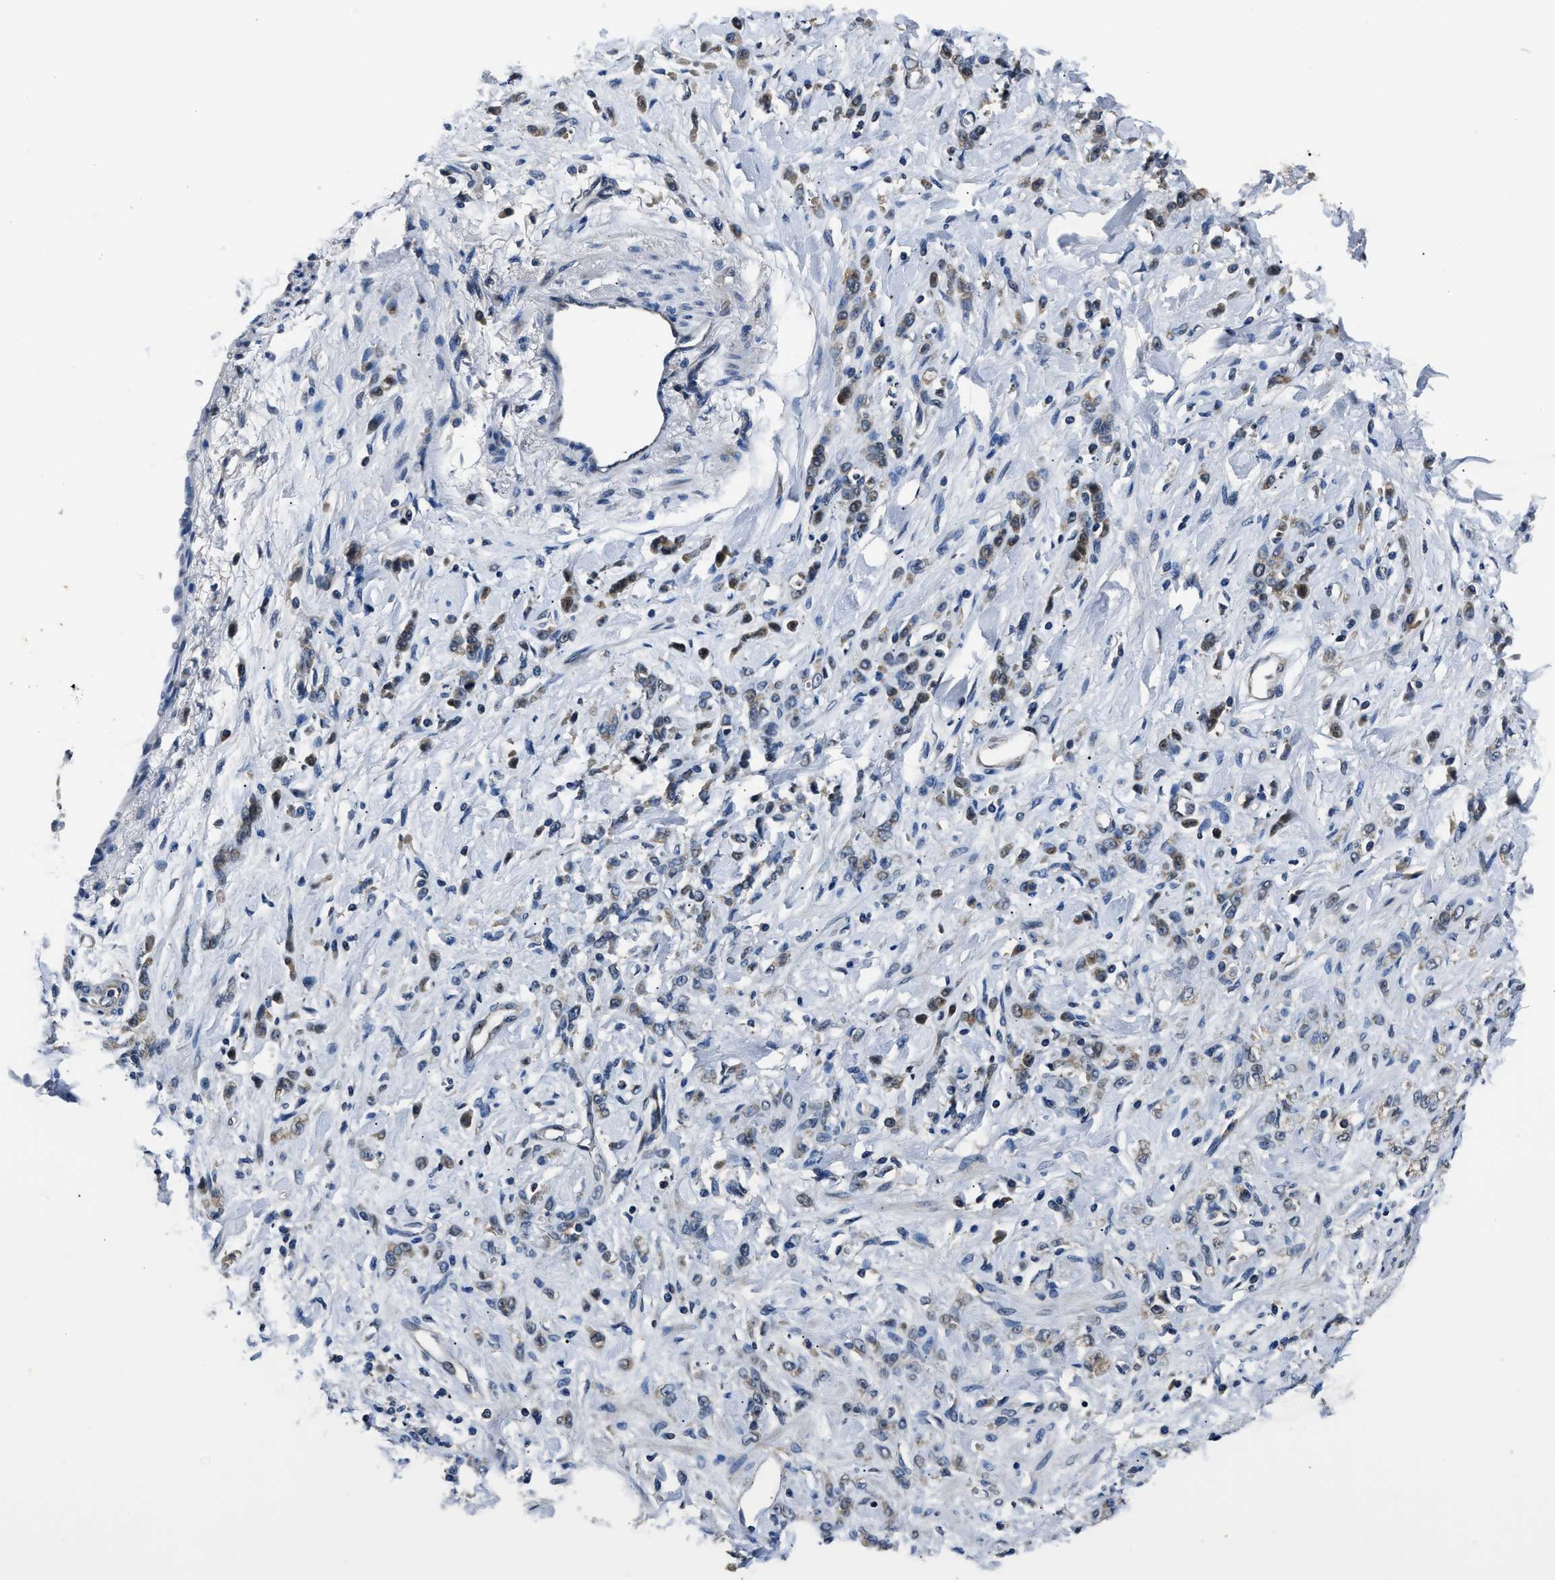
{"staining": {"intensity": "weak", "quantity": "25%-75%", "location": "cytoplasmic/membranous"}, "tissue": "stomach cancer", "cell_type": "Tumor cells", "image_type": "cancer", "snomed": [{"axis": "morphology", "description": "Normal tissue, NOS"}, {"axis": "morphology", "description": "Adenocarcinoma, NOS"}, {"axis": "topography", "description": "Stomach"}], "caption": "Immunohistochemical staining of human stomach cancer demonstrates low levels of weak cytoplasmic/membranous expression in approximately 25%-75% of tumor cells.", "gene": "TNRC18", "patient": {"sex": "male", "age": 82}}